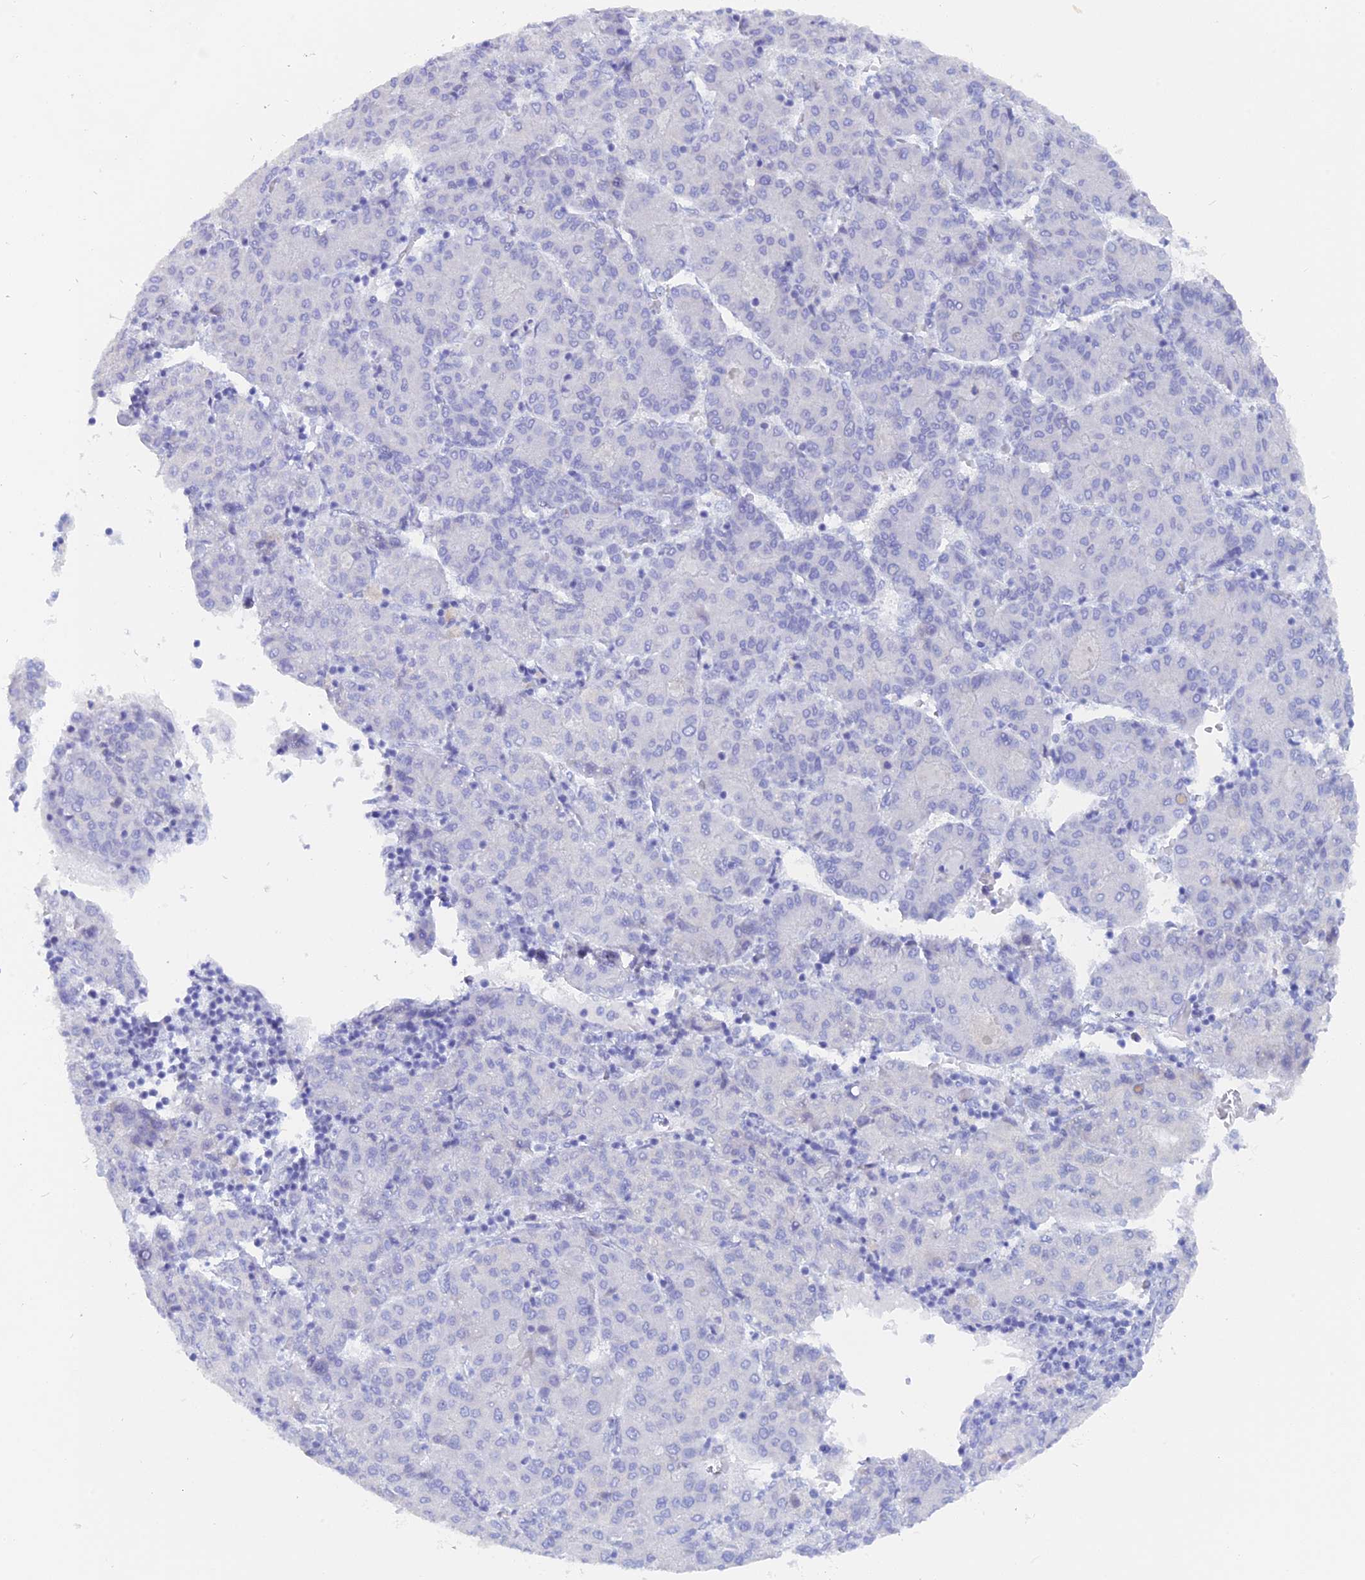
{"staining": {"intensity": "negative", "quantity": "none", "location": "none"}, "tissue": "liver cancer", "cell_type": "Tumor cells", "image_type": "cancer", "snomed": [{"axis": "morphology", "description": "Carcinoma, Hepatocellular, NOS"}, {"axis": "topography", "description": "Liver"}], "caption": "The histopathology image exhibits no staining of tumor cells in liver hepatocellular carcinoma.", "gene": "DACT3", "patient": {"sex": "male", "age": 65}}